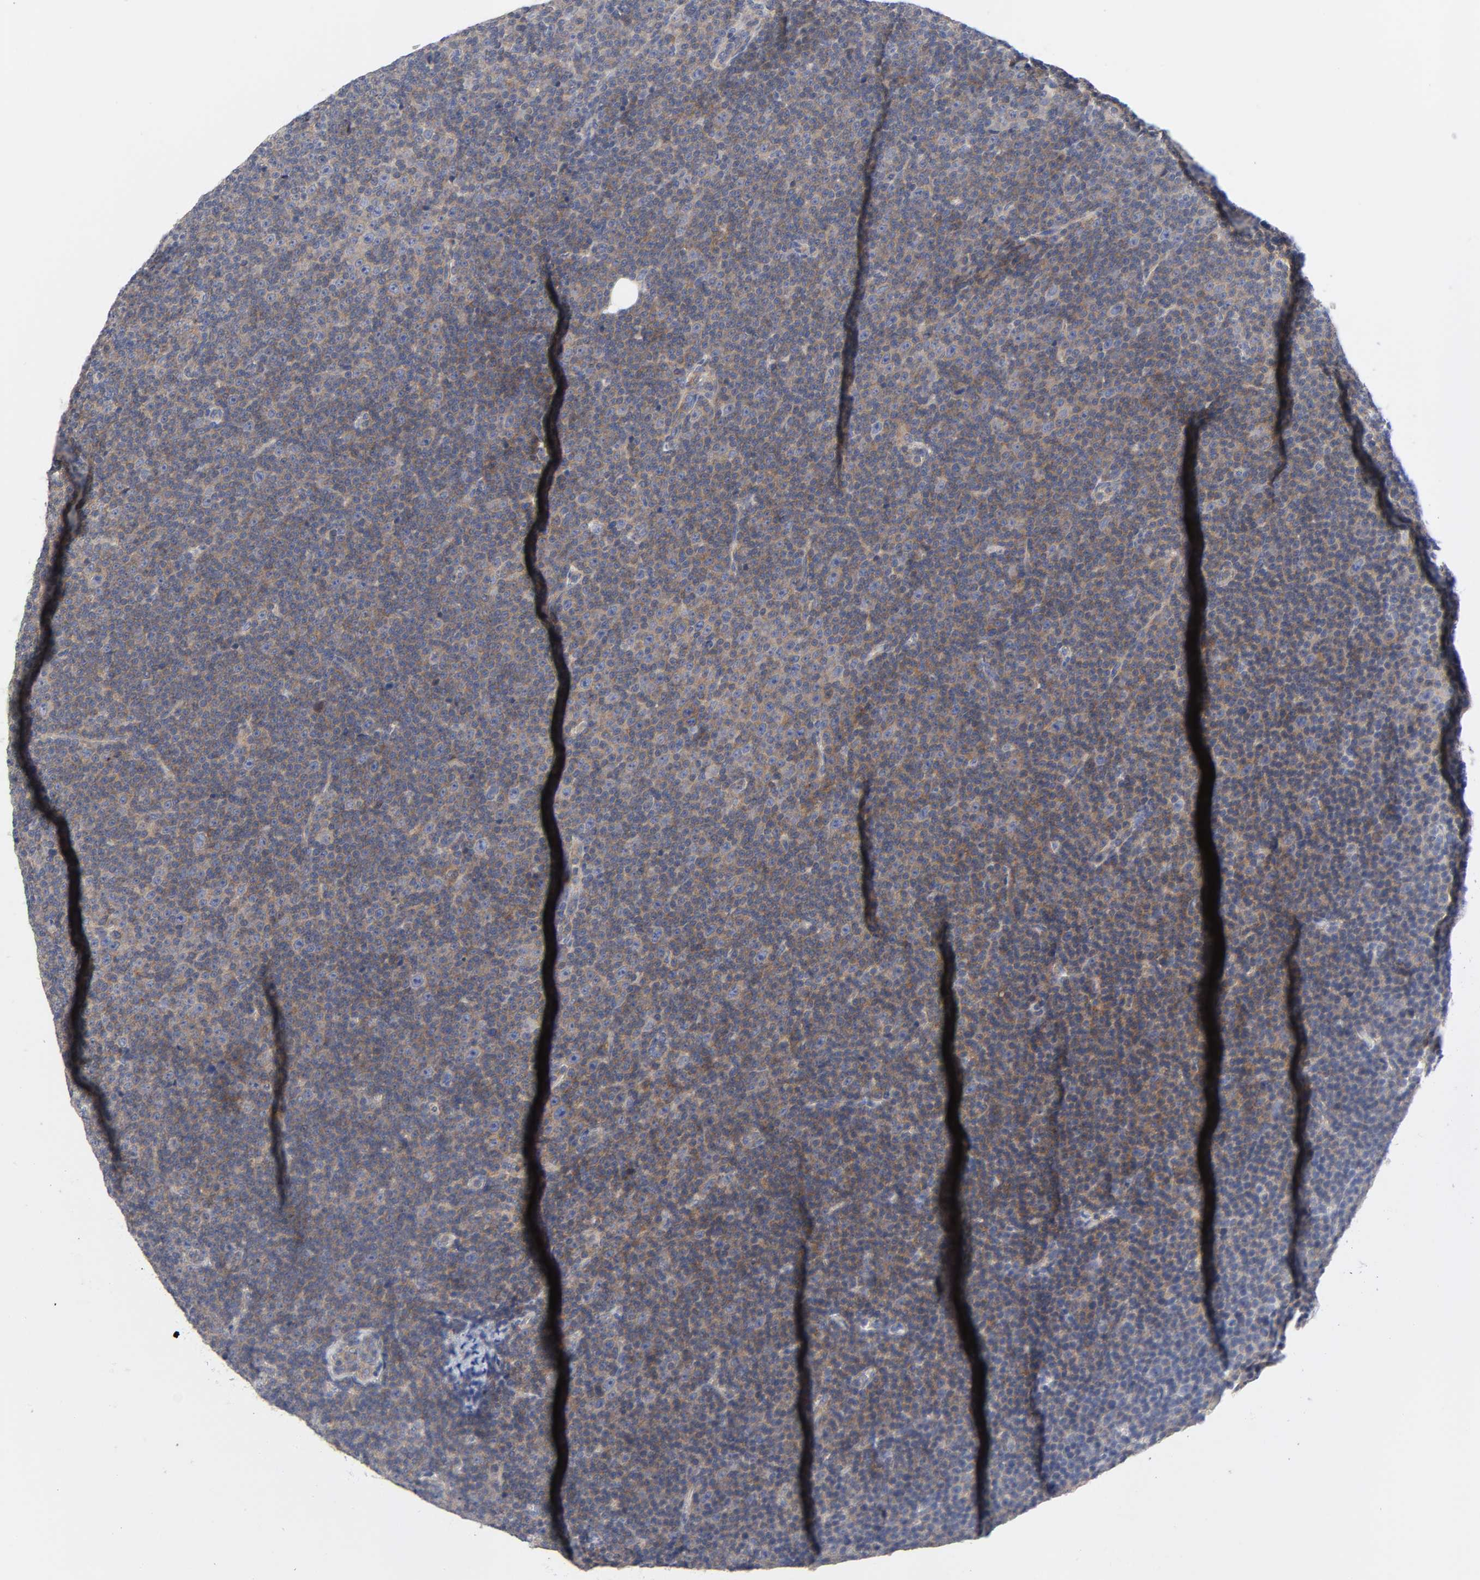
{"staining": {"intensity": "moderate", "quantity": ">75%", "location": "cytoplasmic/membranous"}, "tissue": "lymphoma", "cell_type": "Tumor cells", "image_type": "cancer", "snomed": [{"axis": "morphology", "description": "Malignant lymphoma, non-Hodgkin's type, Low grade"}, {"axis": "topography", "description": "Lymph node"}], "caption": "A histopathology image showing moderate cytoplasmic/membranous expression in approximately >75% of tumor cells in low-grade malignant lymphoma, non-Hodgkin's type, as visualized by brown immunohistochemical staining.", "gene": "ROCK1", "patient": {"sex": "female", "age": 67}}